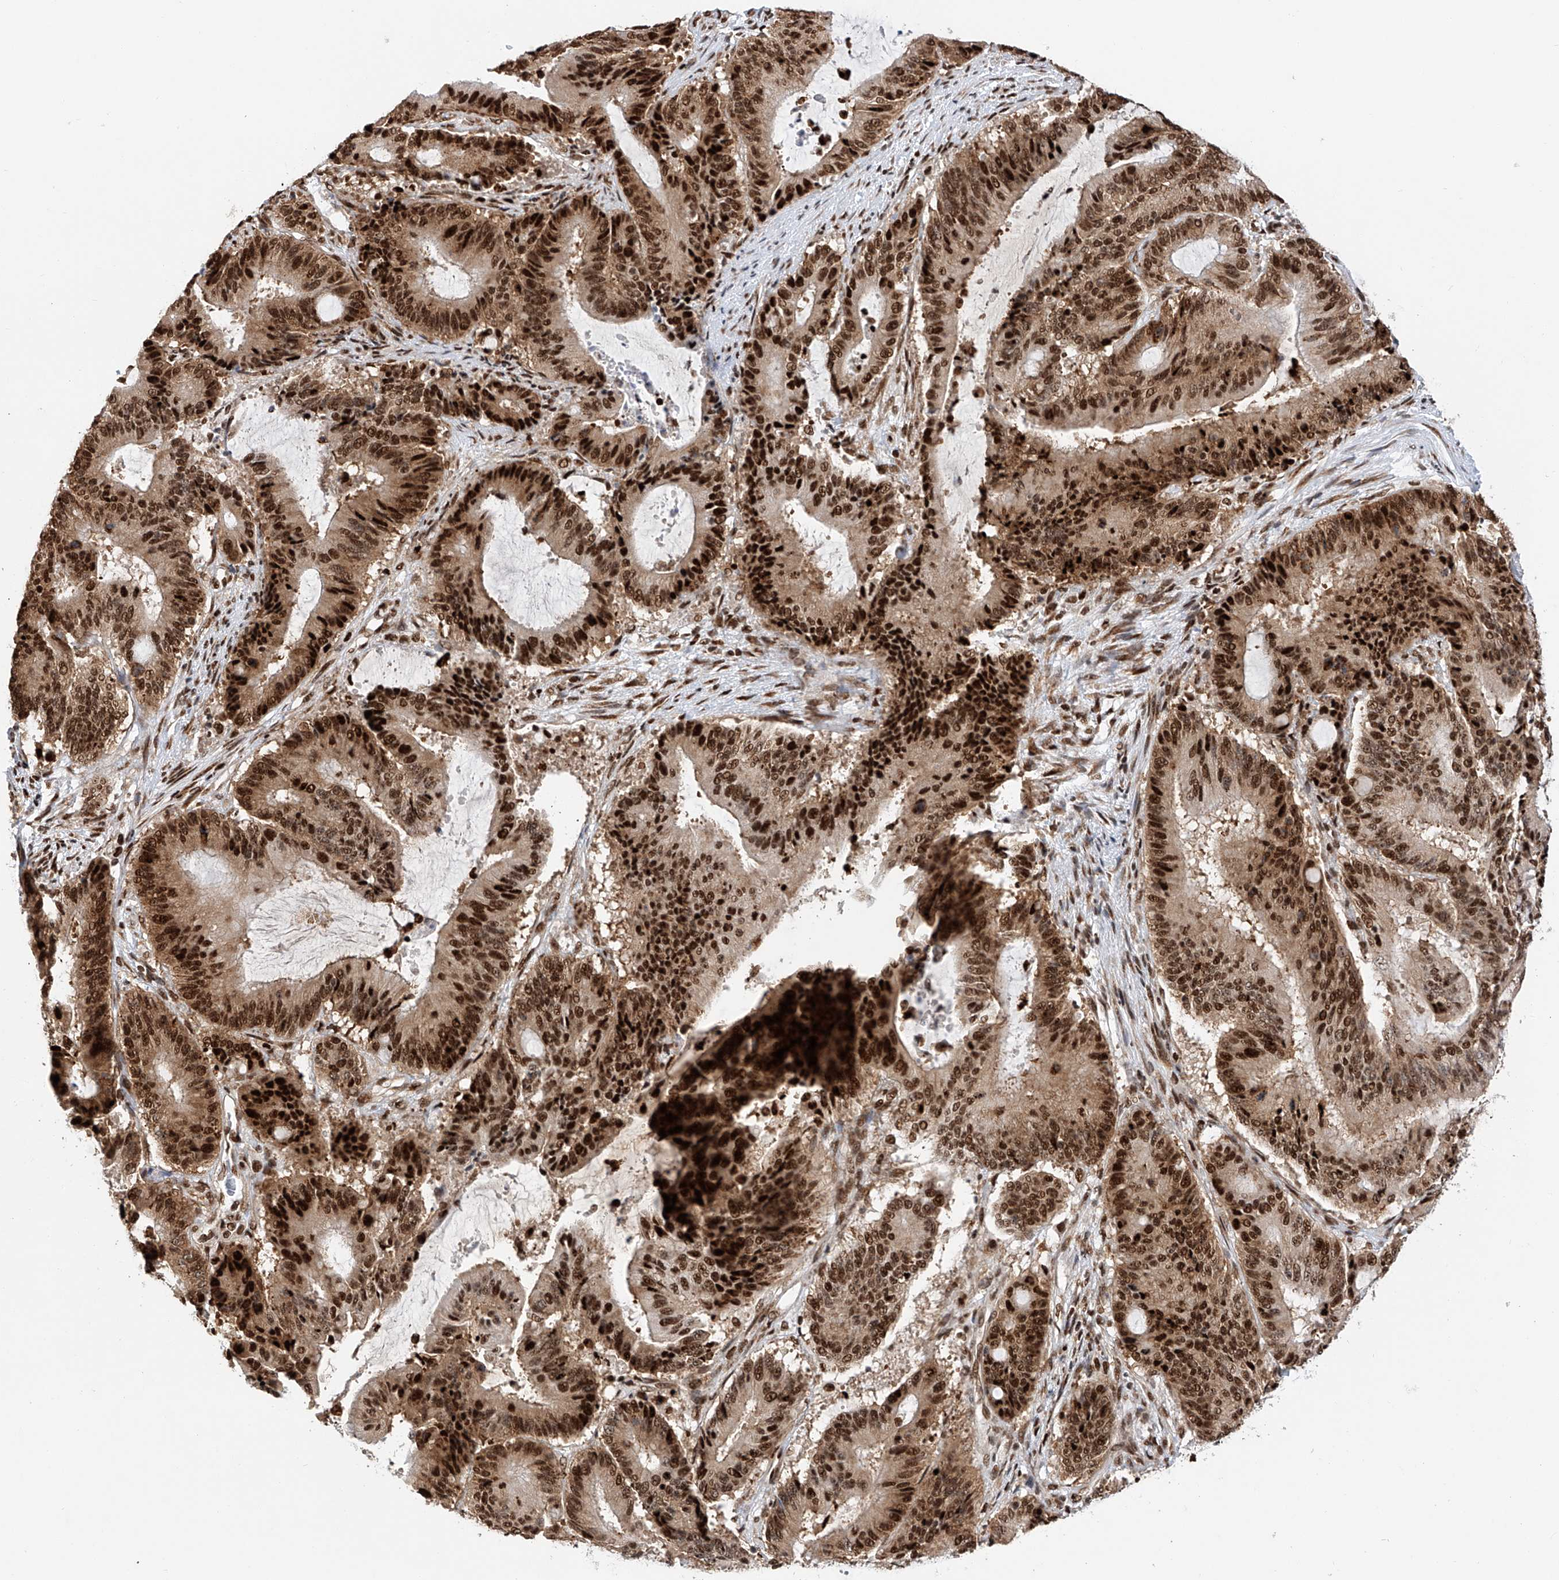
{"staining": {"intensity": "strong", "quantity": ">75%", "location": "nuclear"}, "tissue": "liver cancer", "cell_type": "Tumor cells", "image_type": "cancer", "snomed": [{"axis": "morphology", "description": "Normal tissue, NOS"}, {"axis": "morphology", "description": "Cholangiocarcinoma"}, {"axis": "topography", "description": "Liver"}, {"axis": "topography", "description": "Peripheral nerve tissue"}], "caption": "The histopathology image shows a brown stain indicating the presence of a protein in the nuclear of tumor cells in liver cancer (cholangiocarcinoma).", "gene": "SRSF6", "patient": {"sex": "female", "age": 73}}